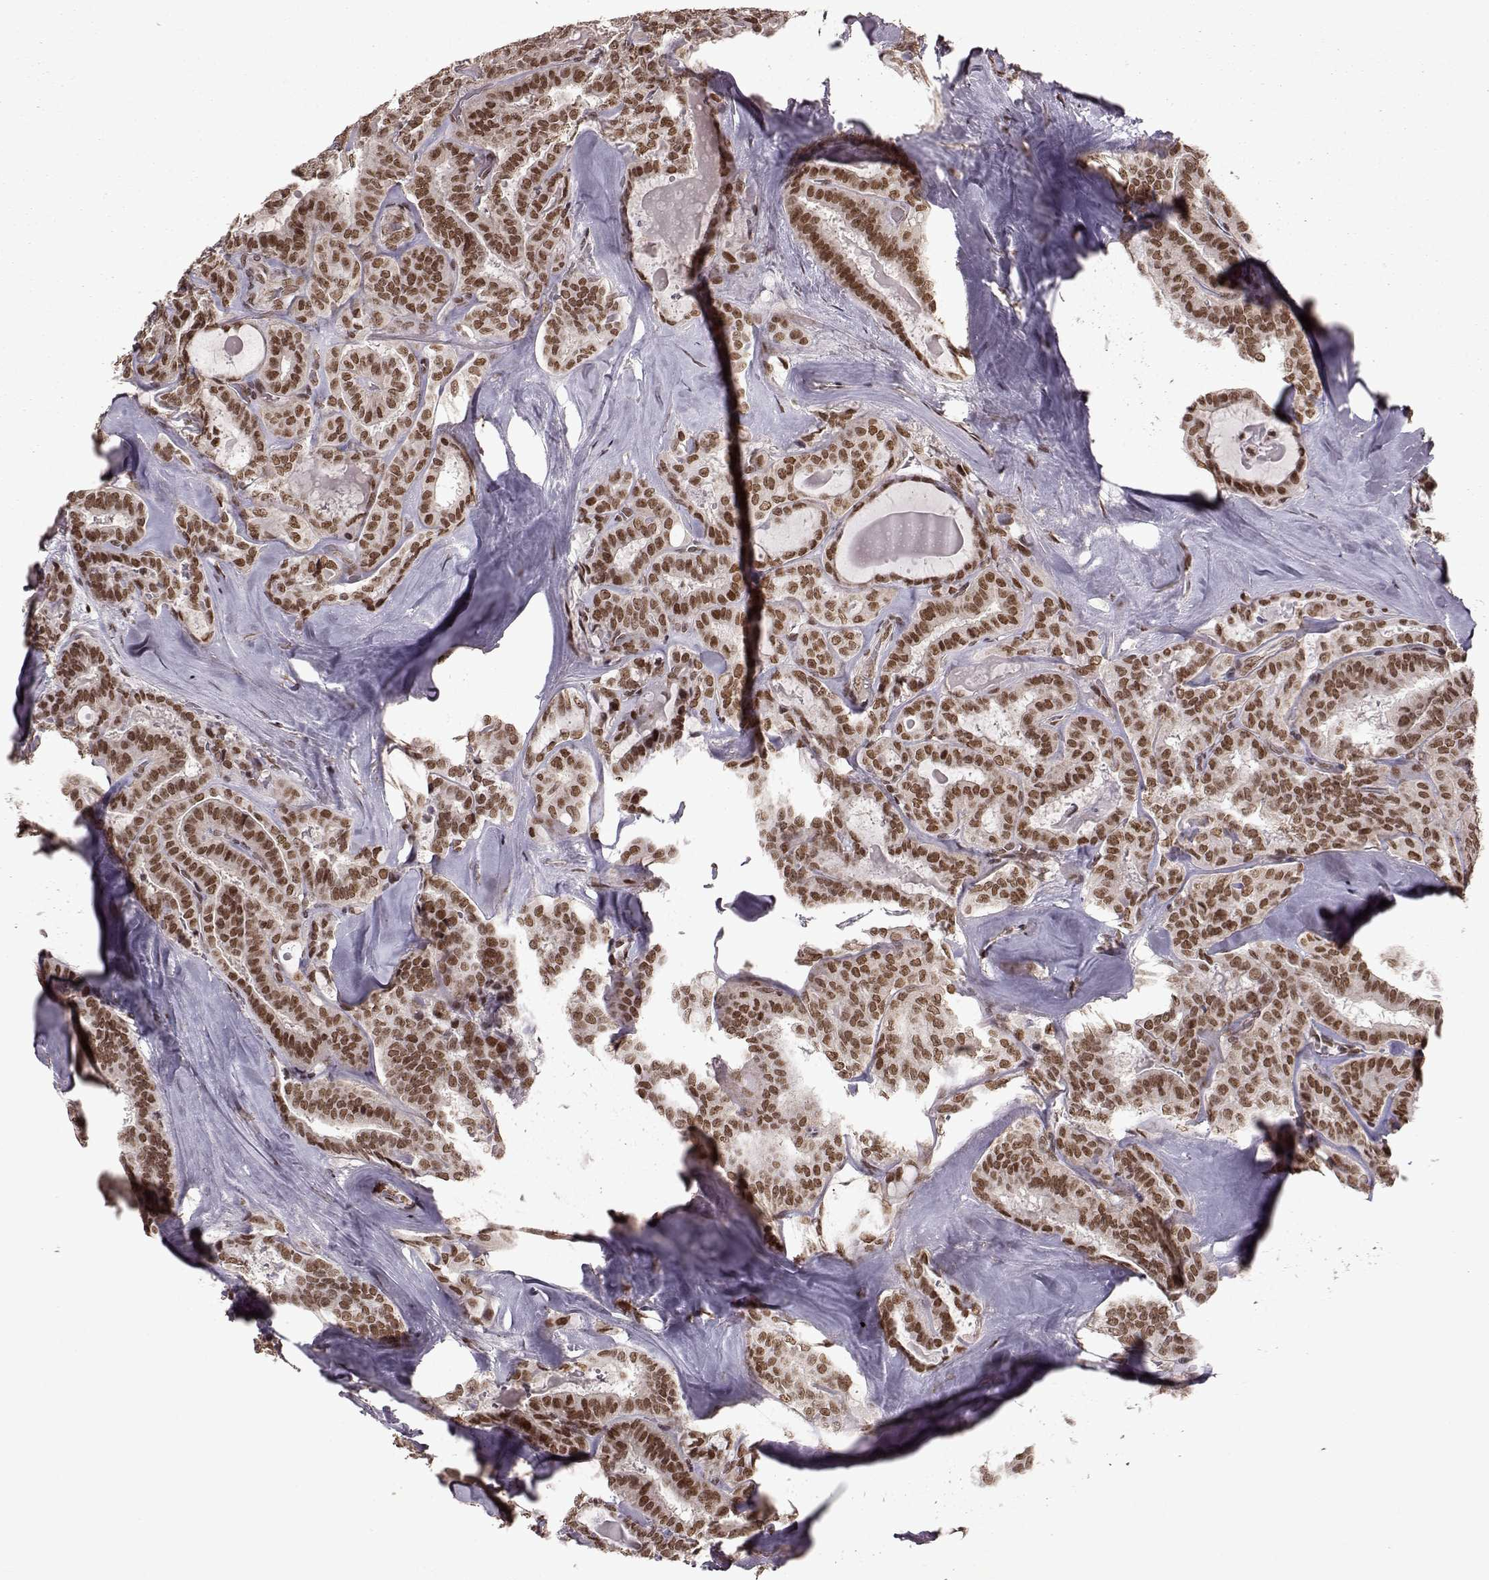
{"staining": {"intensity": "moderate", "quantity": ">75%", "location": "nuclear"}, "tissue": "thyroid cancer", "cell_type": "Tumor cells", "image_type": "cancer", "snomed": [{"axis": "morphology", "description": "Papillary adenocarcinoma, NOS"}, {"axis": "topography", "description": "Thyroid gland"}], "caption": "Thyroid papillary adenocarcinoma stained with DAB IHC shows medium levels of moderate nuclear expression in about >75% of tumor cells. (brown staining indicates protein expression, while blue staining denotes nuclei).", "gene": "RRAGD", "patient": {"sex": "female", "age": 39}}